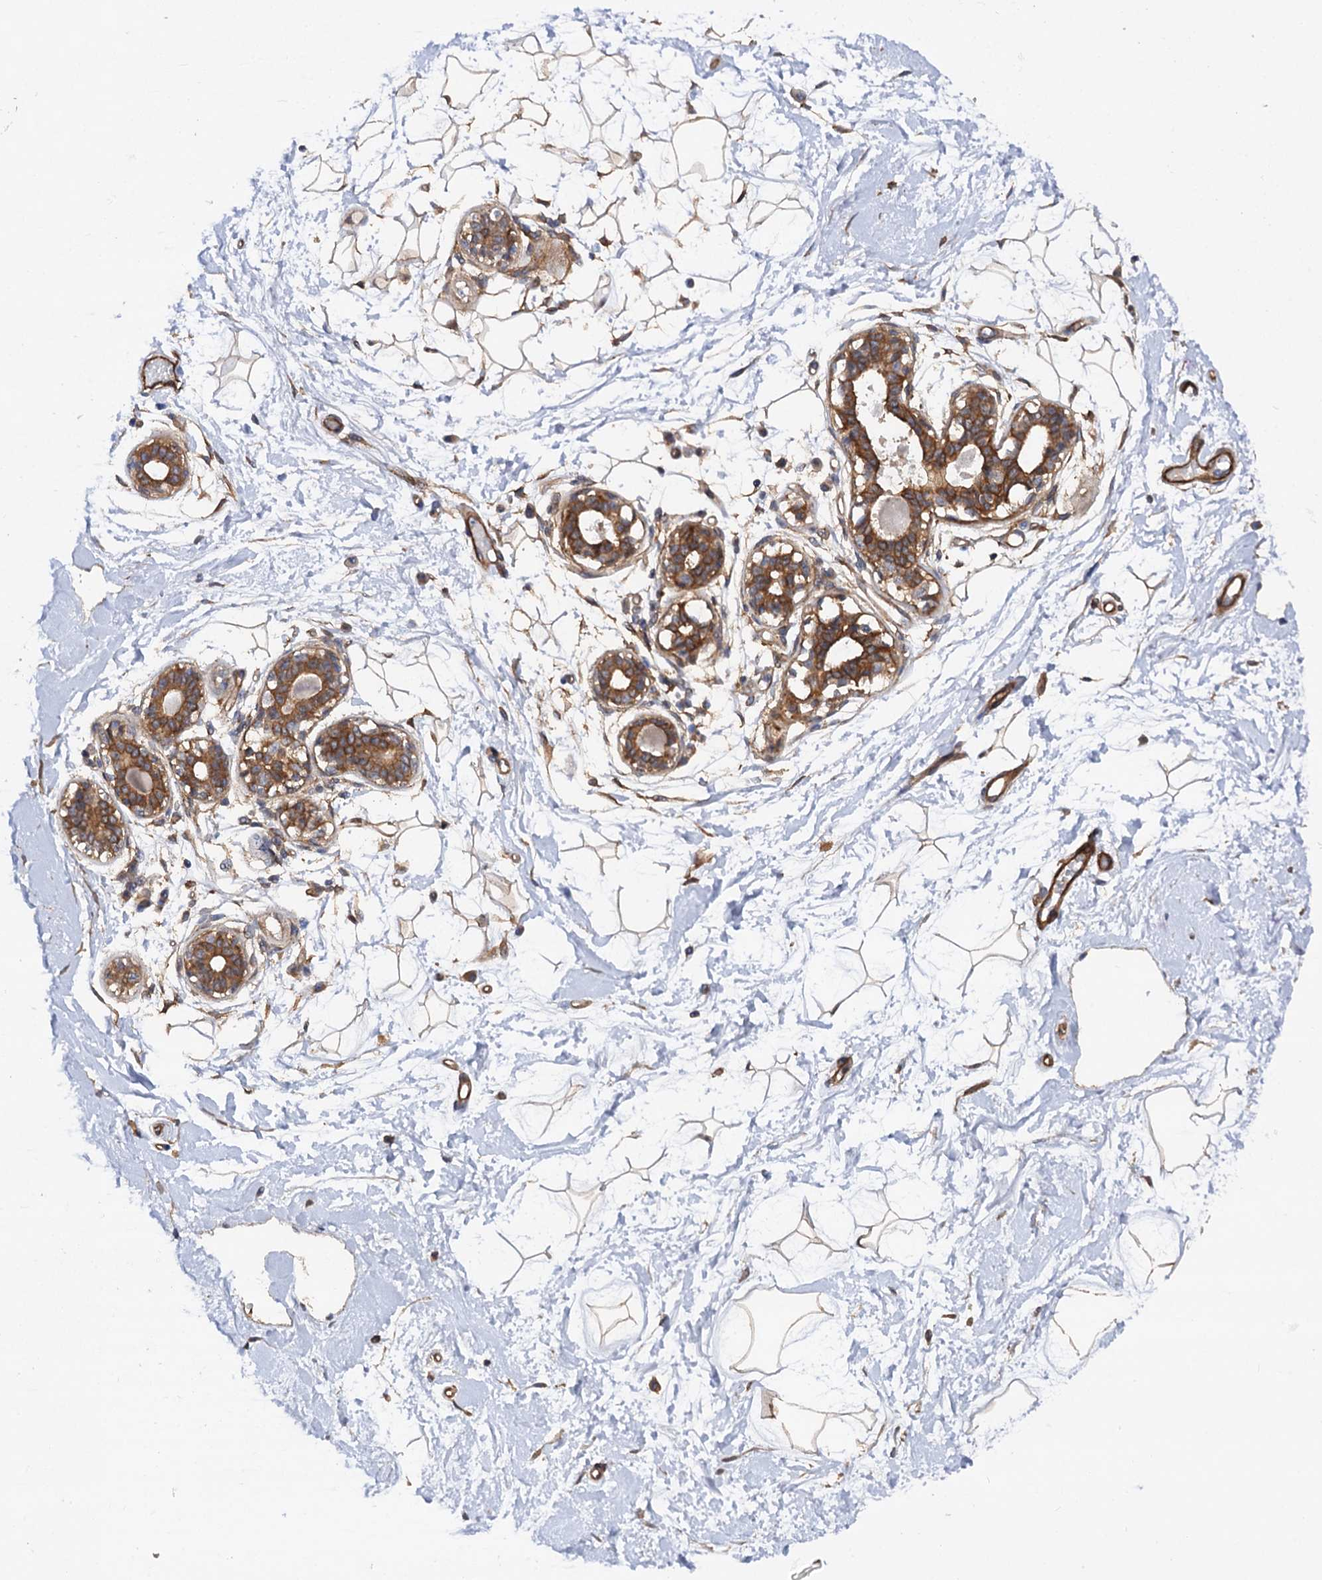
{"staining": {"intensity": "weak", "quantity": ">75%", "location": "cytoplasmic/membranous"}, "tissue": "breast", "cell_type": "Adipocytes", "image_type": "normal", "snomed": [{"axis": "morphology", "description": "Normal tissue, NOS"}, {"axis": "topography", "description": "Breast"}], "caption": "Human breast stained for a protein (brown) shows weak cytoplasmic/membranous positive positivity in approximately >75% of adipocytes.", "gene": "CSAD", "patient": {"sex": "female", "age": 45}}